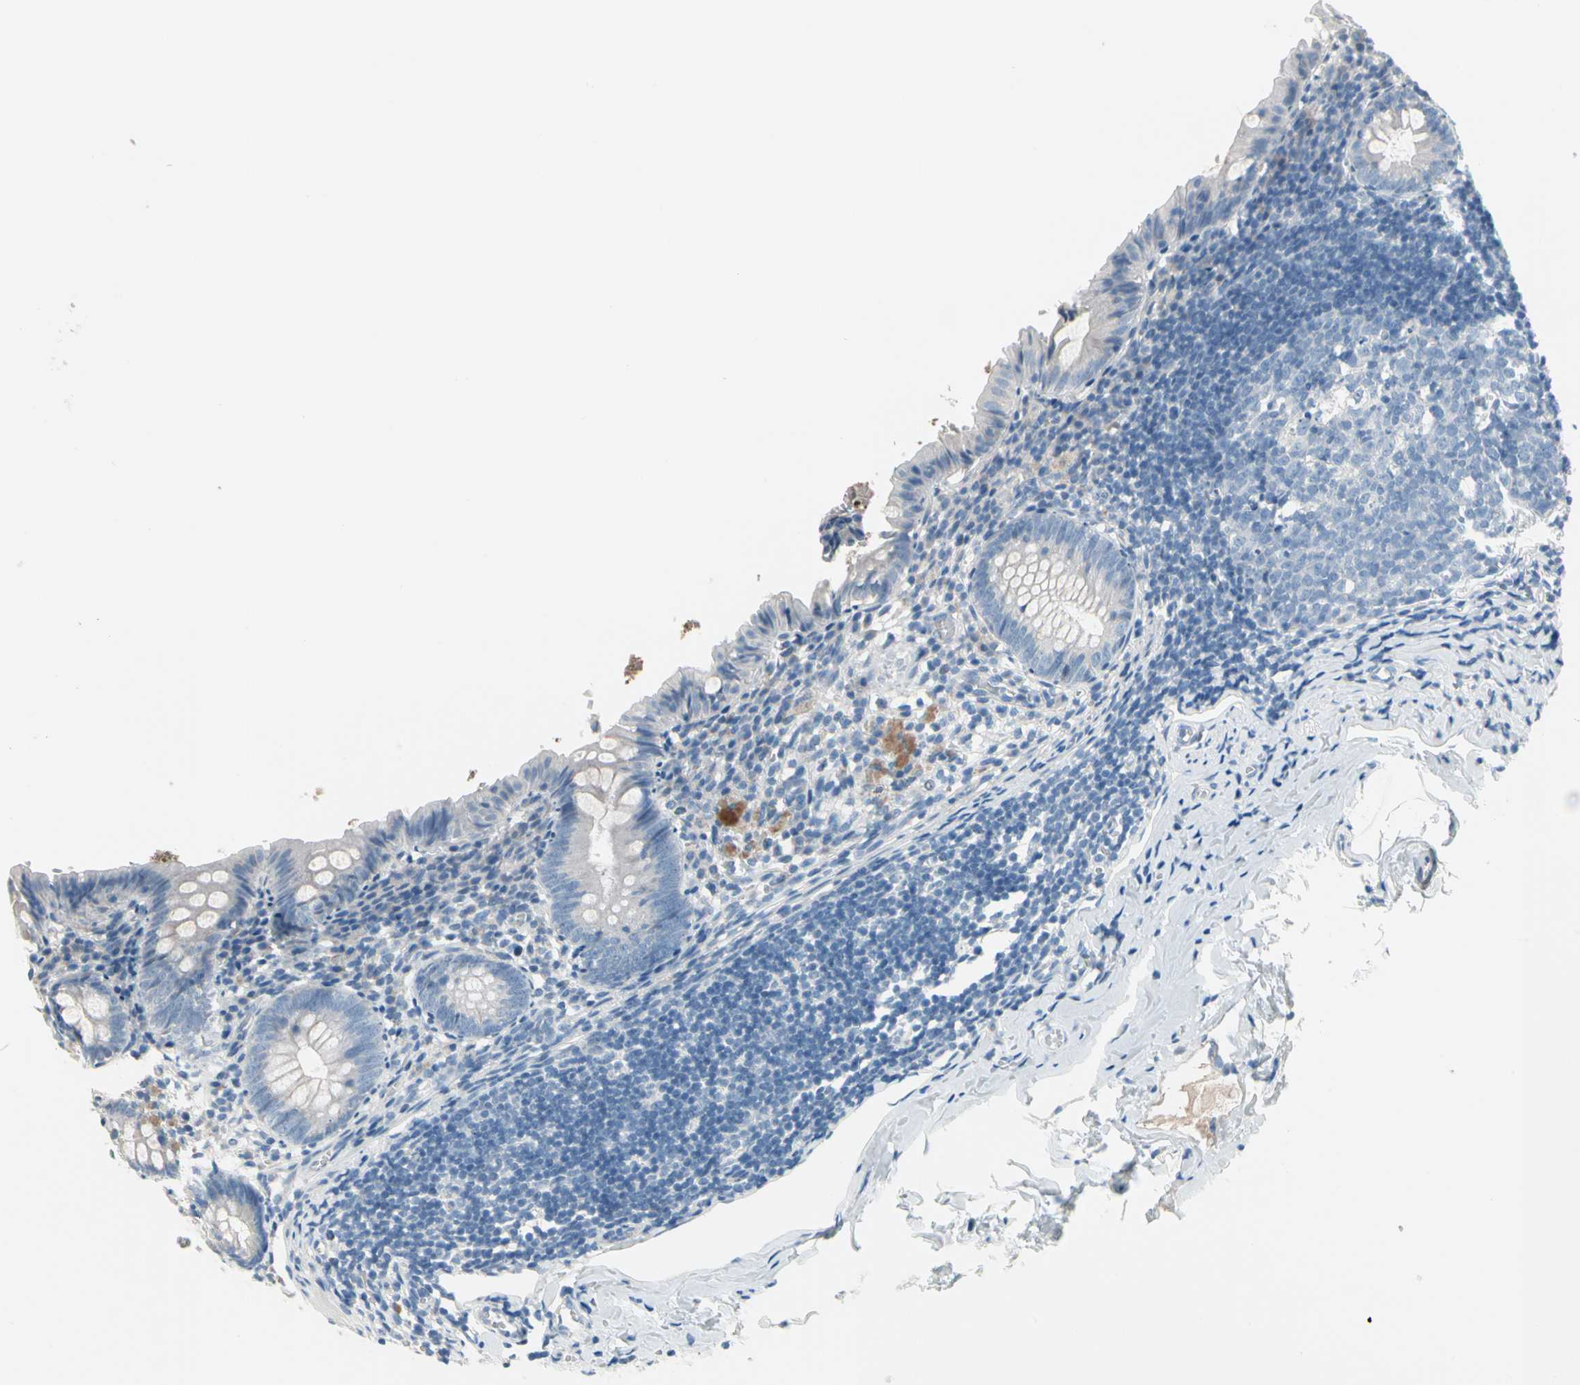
{"staining": {"intensity": "negative", "quantity": "none", "location": "none"}, "tissue": "appendix", "cell_type": "Glandular cells", "image_type": "normal", "snomed": [{"axis": "morphology", "description": "Normal tissue, NOS"}, {"axis": "topography", "description": "Appendix"}], "caption": "Unremarkable appendix was stained to show a protein in brown. There is no significant expression in glandular cells. (DAB (3,3'-diaminobenzidine) immunohistochemistry (IHC) visualized using brightfield microscopy, high magnification).", "gene": "PGR", "patient": {"sex": "female", "age": 10}}